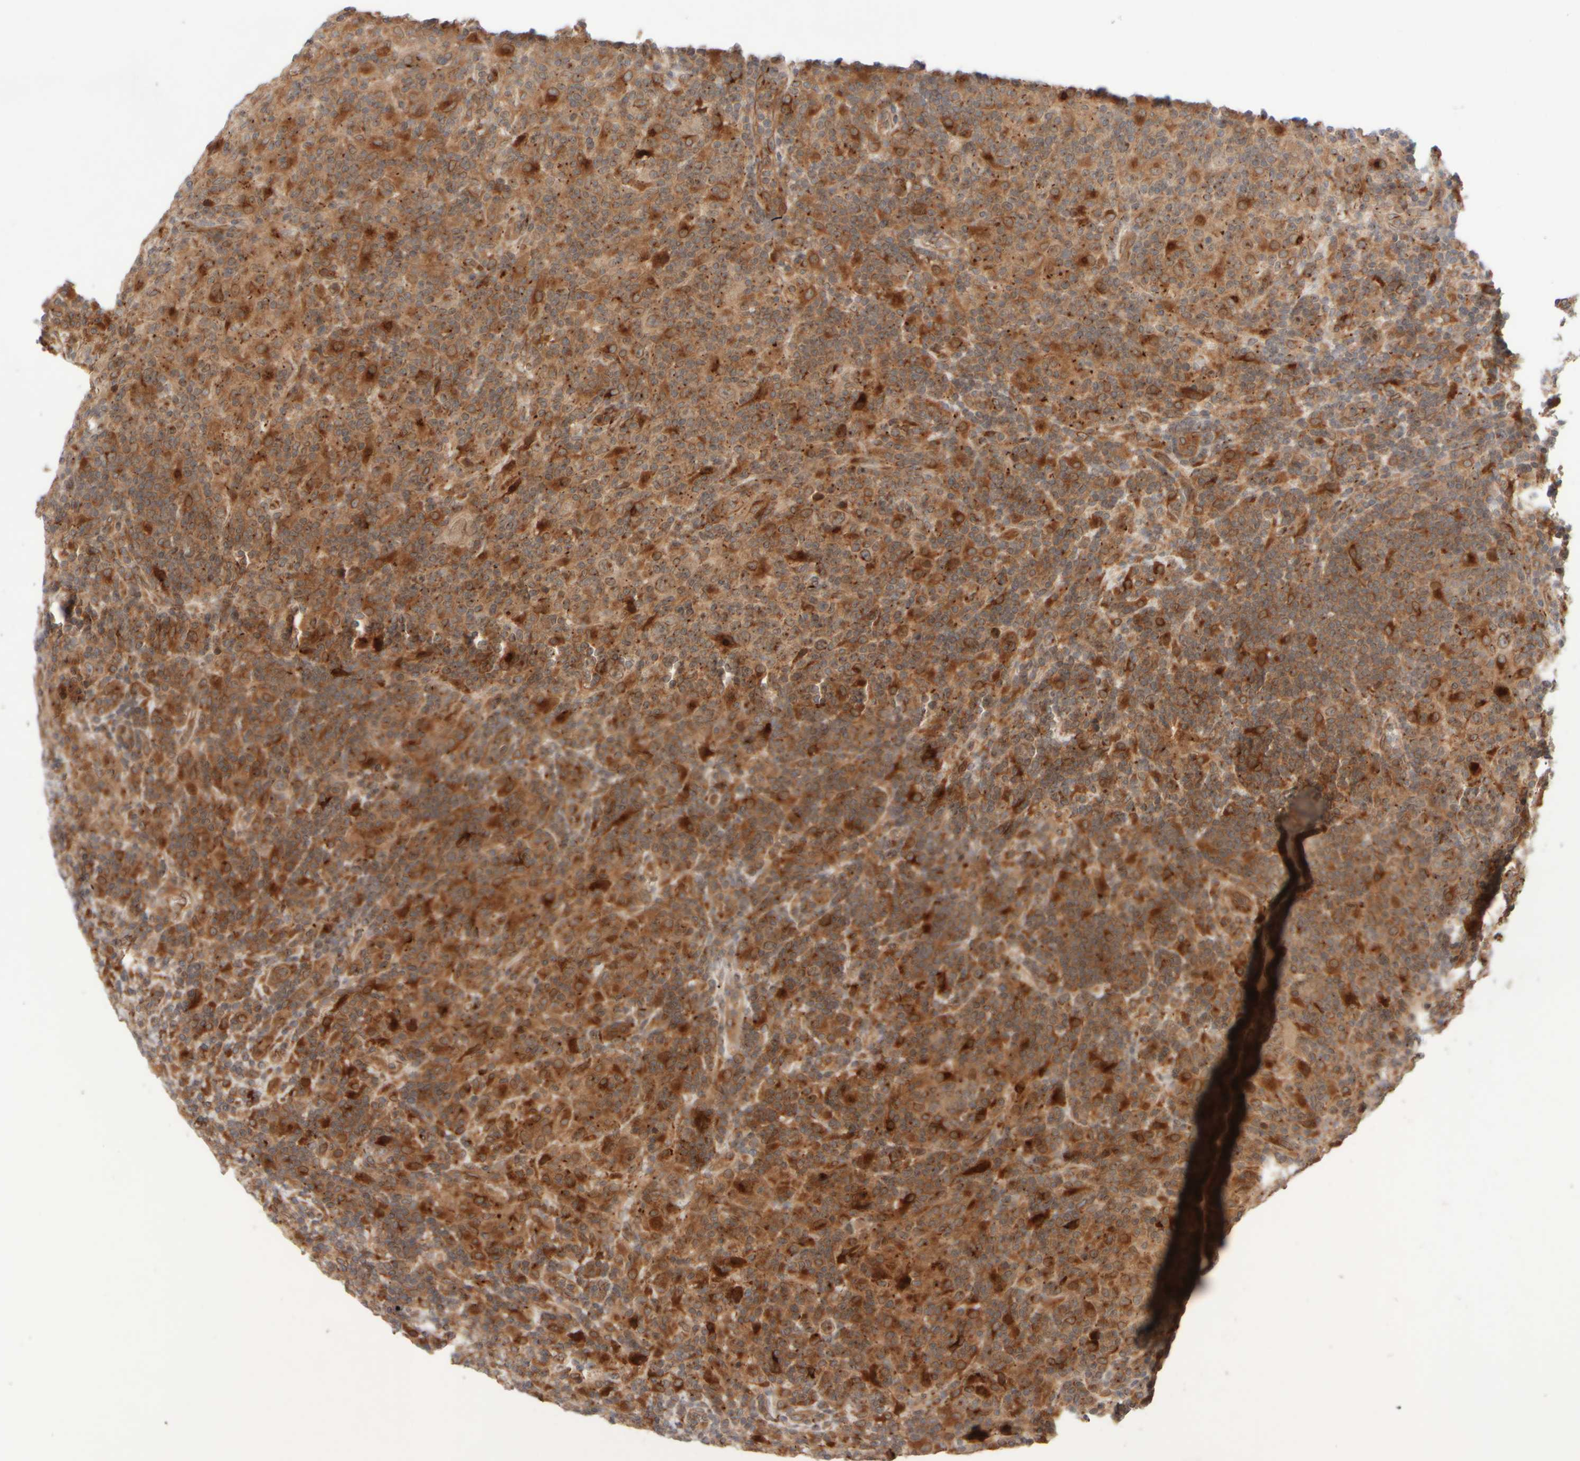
{"staining": {"intensity": "moderate", "quantity": ">75%", "location": "cytoplasmic/membranous"}, "tissue": "lymphoma", "cell_type": "Tumor cells", "image_type": "cancer", "snomed": [{"axis": "morphology", "description": "Hodgkin's disease, NOS"}, {"axis": "topography", "description": "Lymph node"}], "caption": "Protein positivity by IHC exhibits moderate cytoplasmic/membranous expression in approximately >75% of tumor cells in lymphoma.", "gene": "GCN1", "patient": {"sex": "male", "age": 70}}